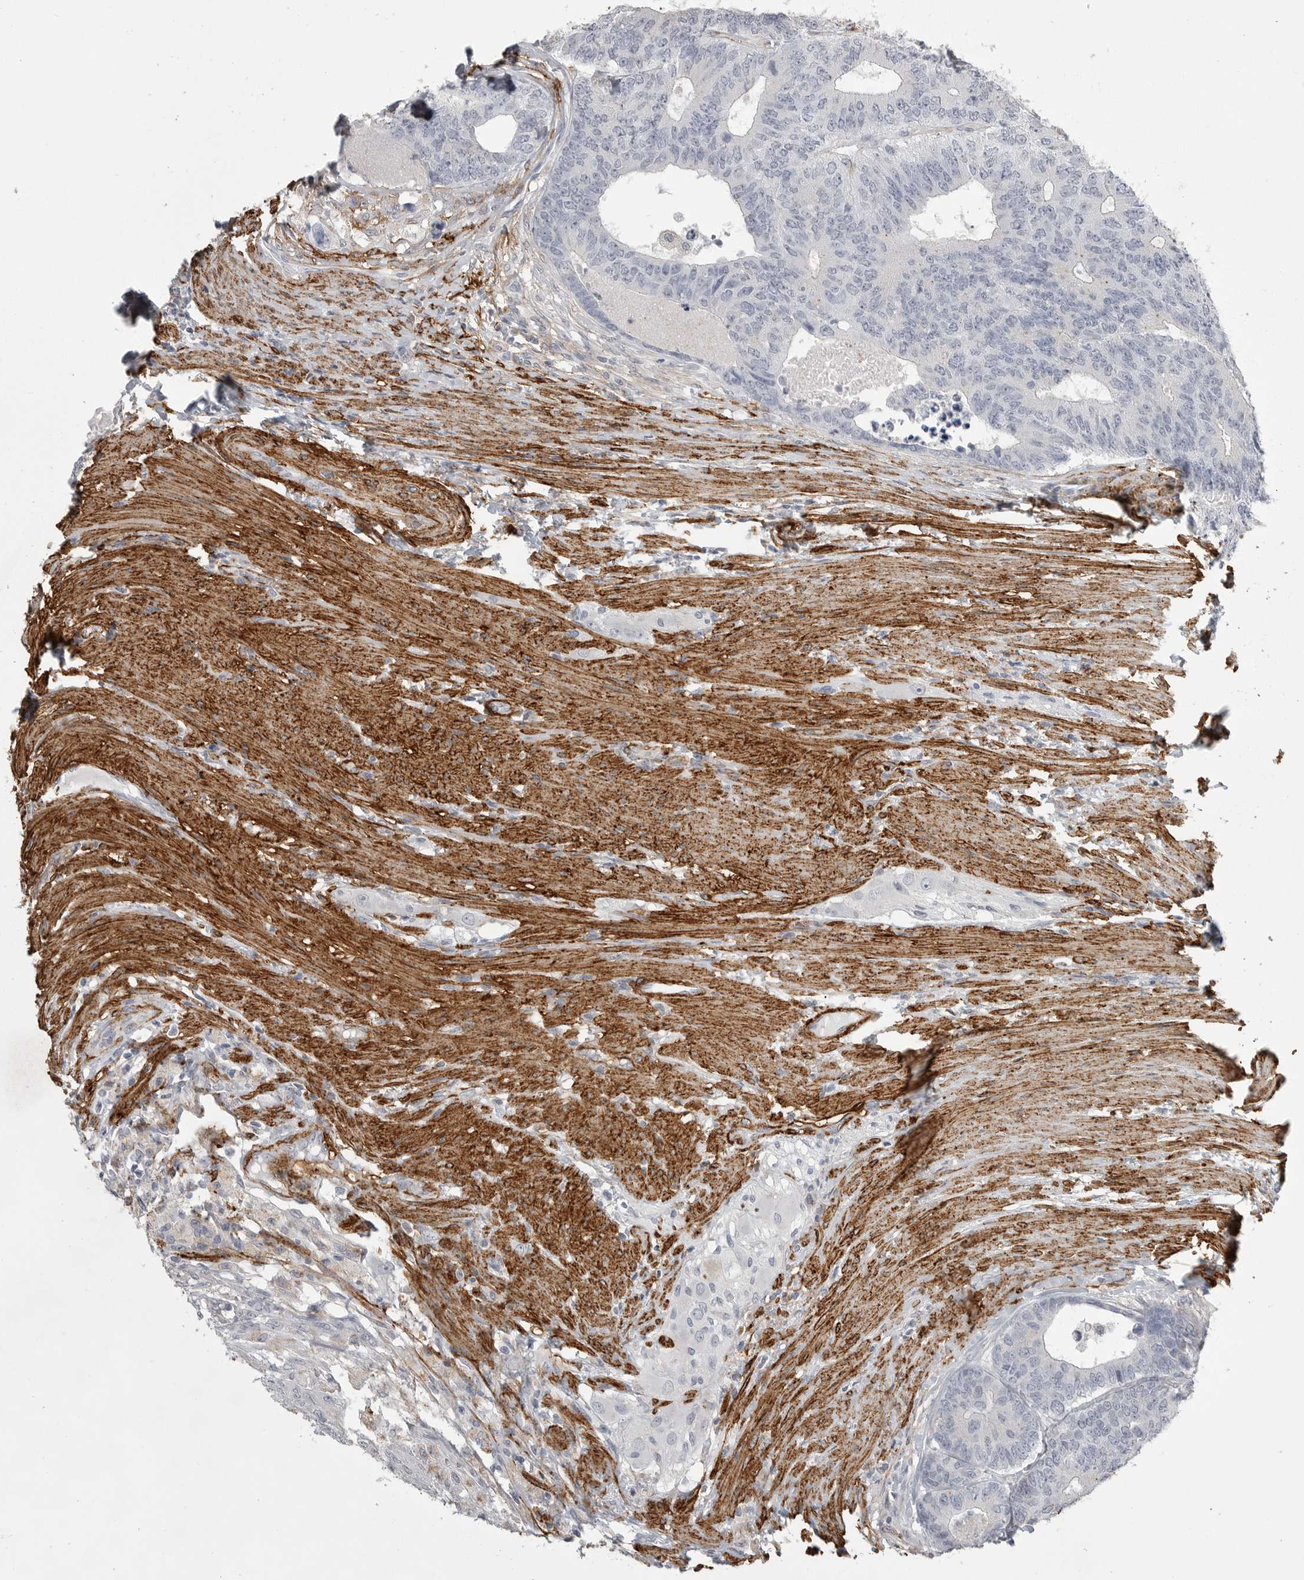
{"staining": {"intensity": "negative", "quantity": "none", "location": "none"}, "tissue": "colorectal cancer", "cell_type": "Tumor cells", "image_type": "cancer", "snomed": [{"axis": "morphology", "description": "Adenocarcinoma, NOS"}, {"axis": "topography", "description": "Colon"}], "caption": "High magnification brightfield microscopy of colorectal cancer (adenocarcinoma) stained with DAB (3,3'-diaminobenzidine) (brown) and counterstained with hematoxylin (blue): tumor cells show no significant positivity.", "gene": "AOC3", "patient": {"sex": "female", "age": 67}}